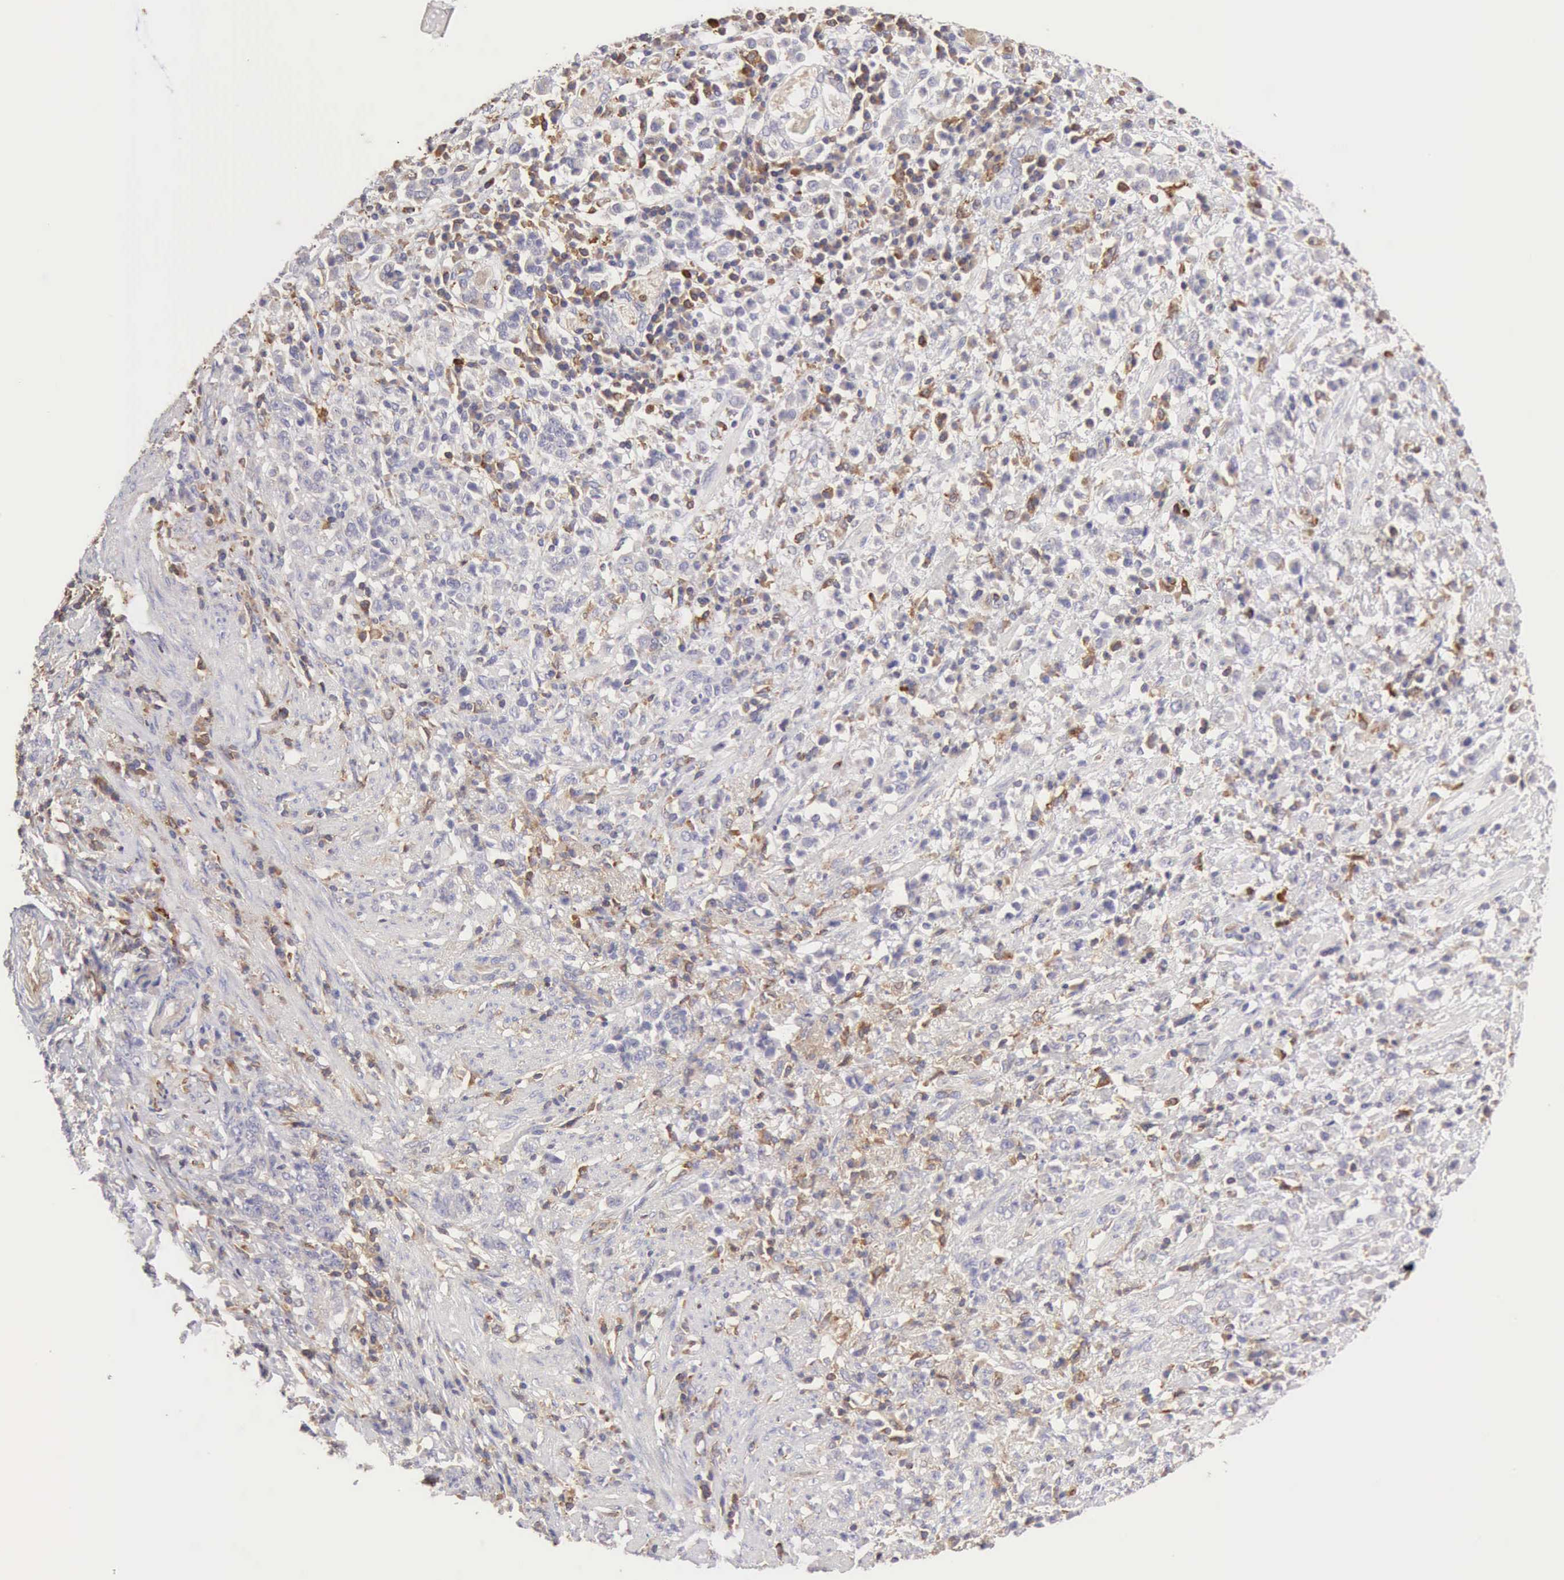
{"staining": {"intensity": "negative", "quantity": "none", "location": "none"}, "tissue": "stomach cancer", "cell_type": "Tumor cells", "image_type": "cancer", "snomed": [{"axis": "morphology", "description": "Adenocarcinoma, NOS"}, {"axis": "topography", "description": "Stomach, lower"}], "caption": "Stomach cancer was stained to show a protein in brown. There is no significant positivity in tumor cells.", "gene": "ARHGAP4", "patient": {"sex": "male", "age": 88}}